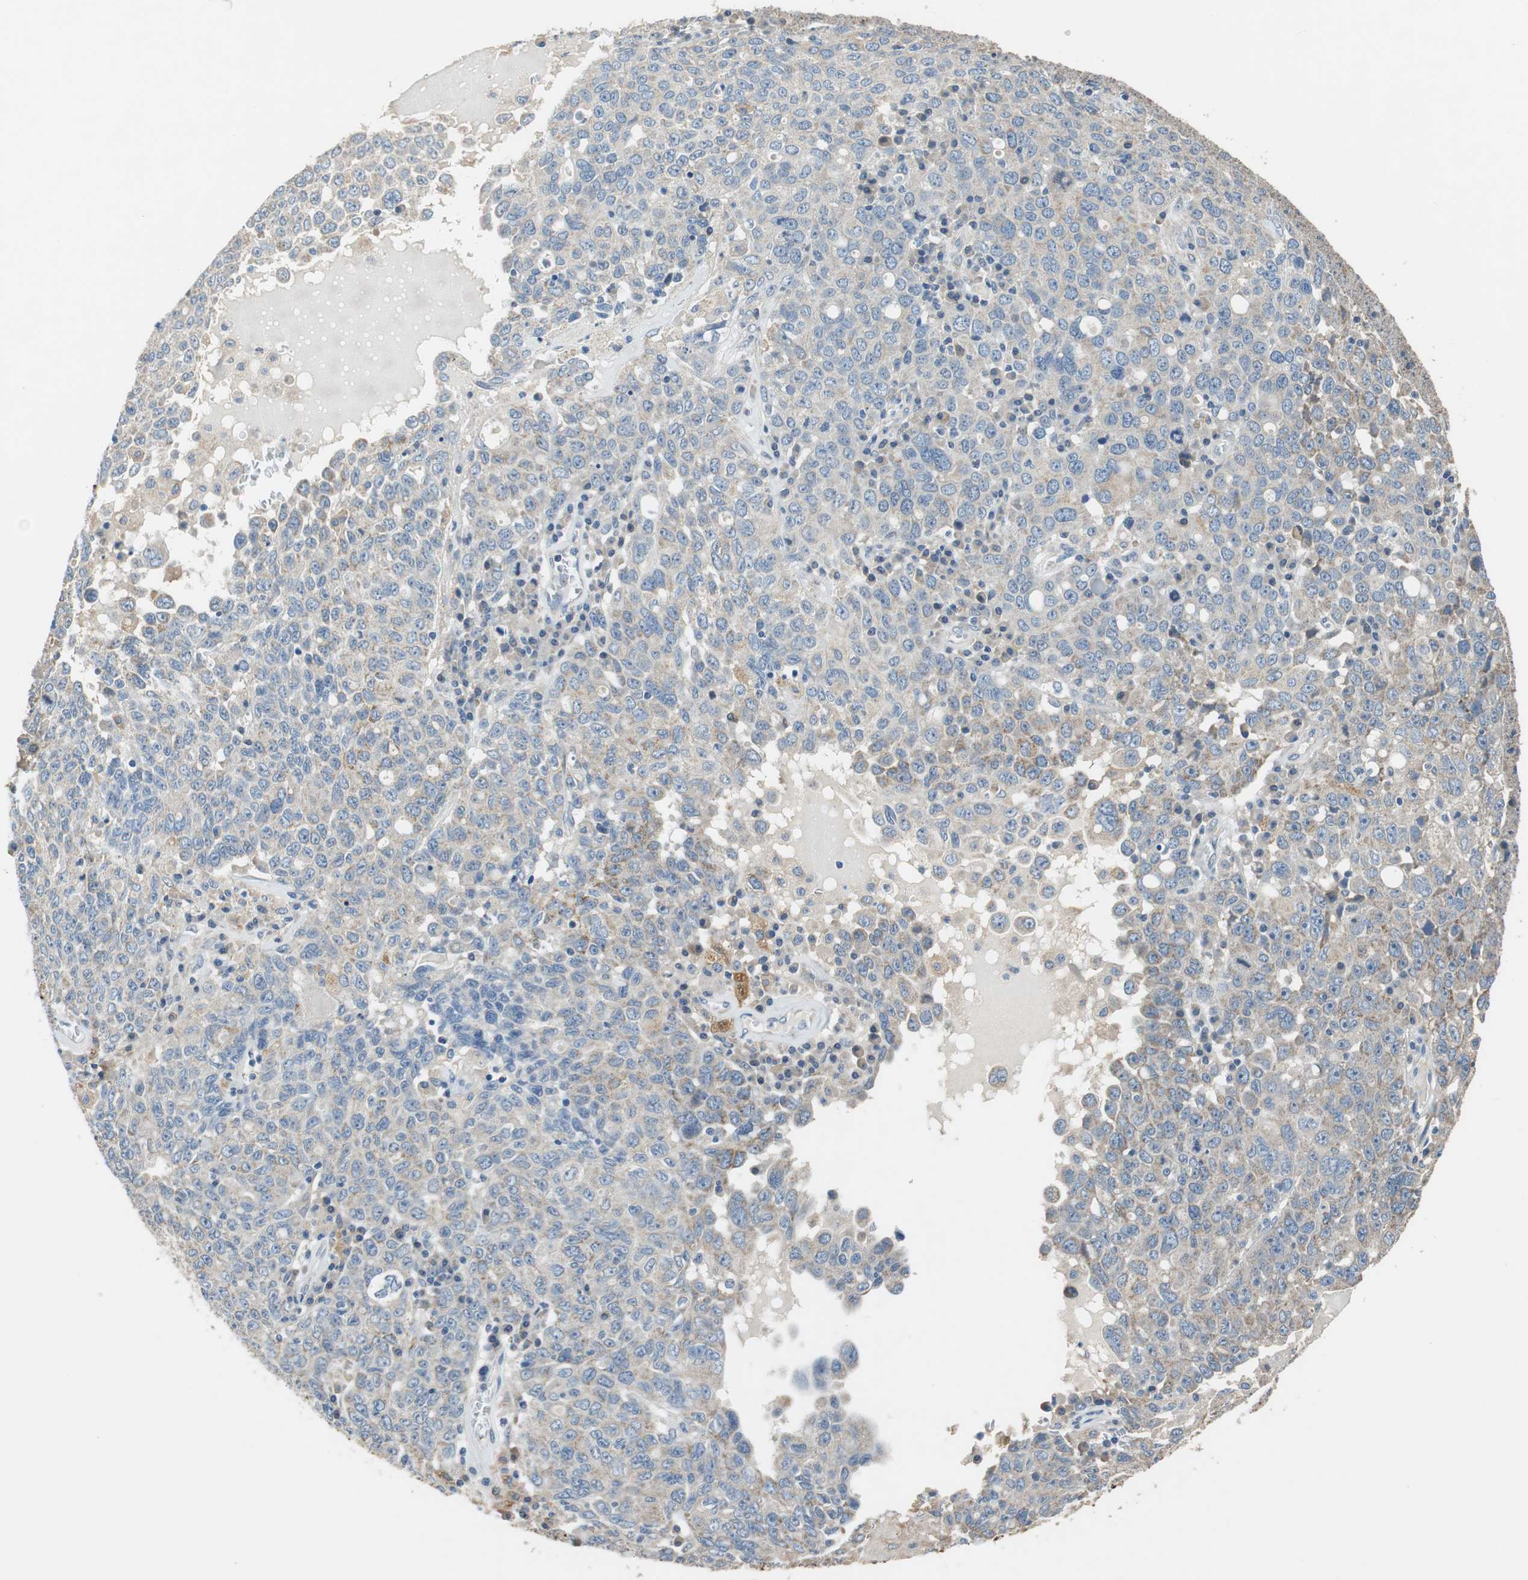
{"staining": {"intensity": "weak", "quantity": "25%-75%", "location": "cytoplasmic/membranous"}, "tissue": "ovarian cancer", "cell_type": "Tumor cells", "image_type": "cancer", "snomed": [{"axis": "morphology", "description": "Carcinoma, endometroid"}, {"axis": "topography", "description": "Ovary"}], "caption": "Ovarian endometroid carcinoma stained with a protein marker reveals weak staining in tumor cells.", "gene": "ALDH4A1", "patient": {"sex": "female", "age": 62}}